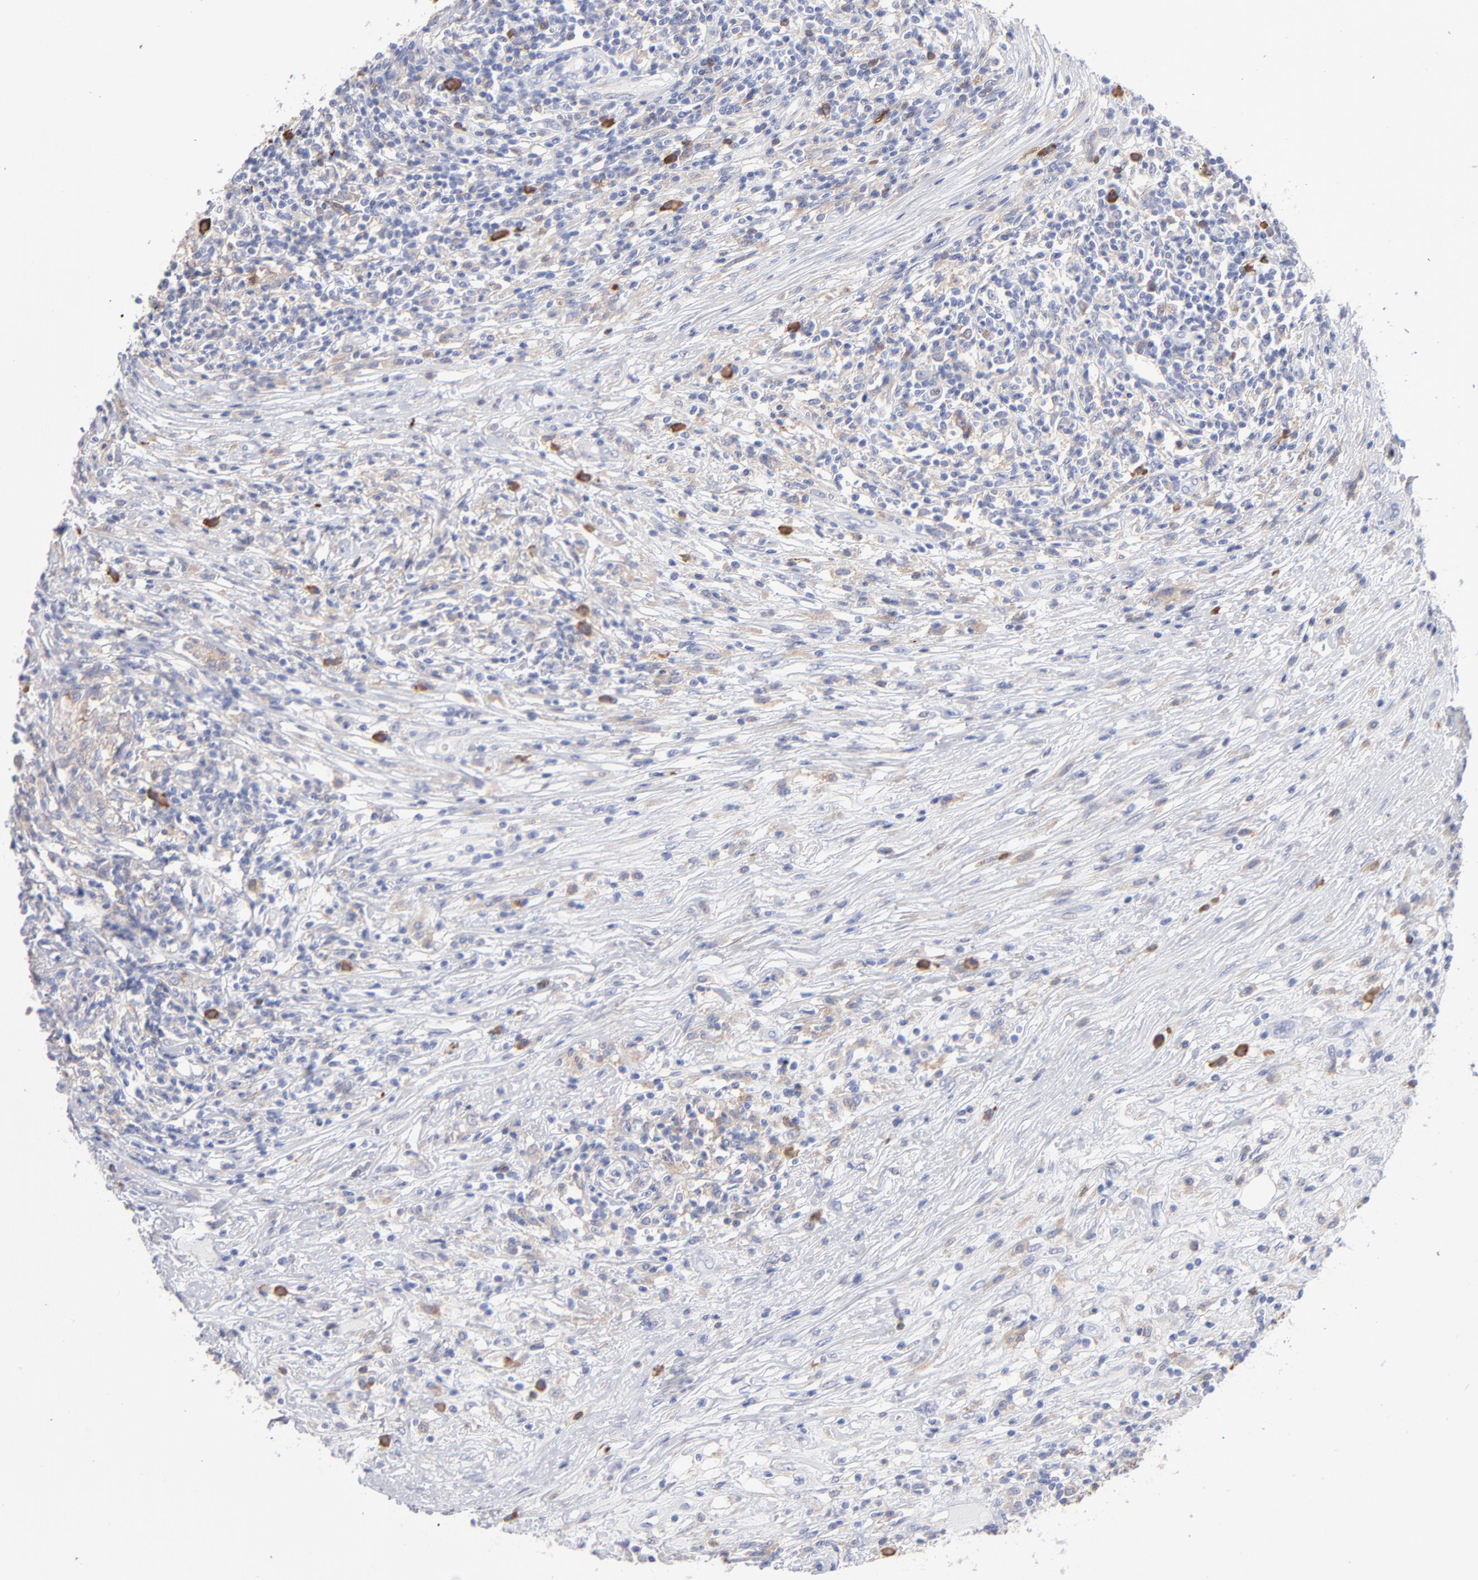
{"staining": {"intensity": "strong", "quantity": "25%-75%", "location": "cytoplasmic/membranous"}, "tissue": "lymphoma", "cell_type": "Tumor cells", "image_type": "cancer", "snomed": [{"axis": "morphology", "description": "Malignant lymphoma, non-Hodgkin's type, High grade"}, {"axis": "topography", "description": "Lymph node"}], "caption": "Protein expression by immunohistochemistry demonstrates strong cytoplasmic/membranous staining in approximately 25%-75% of tumor cells in lymphoma.", "gene": "LAT2", "patient": {"sex": "female", "age": 84}}